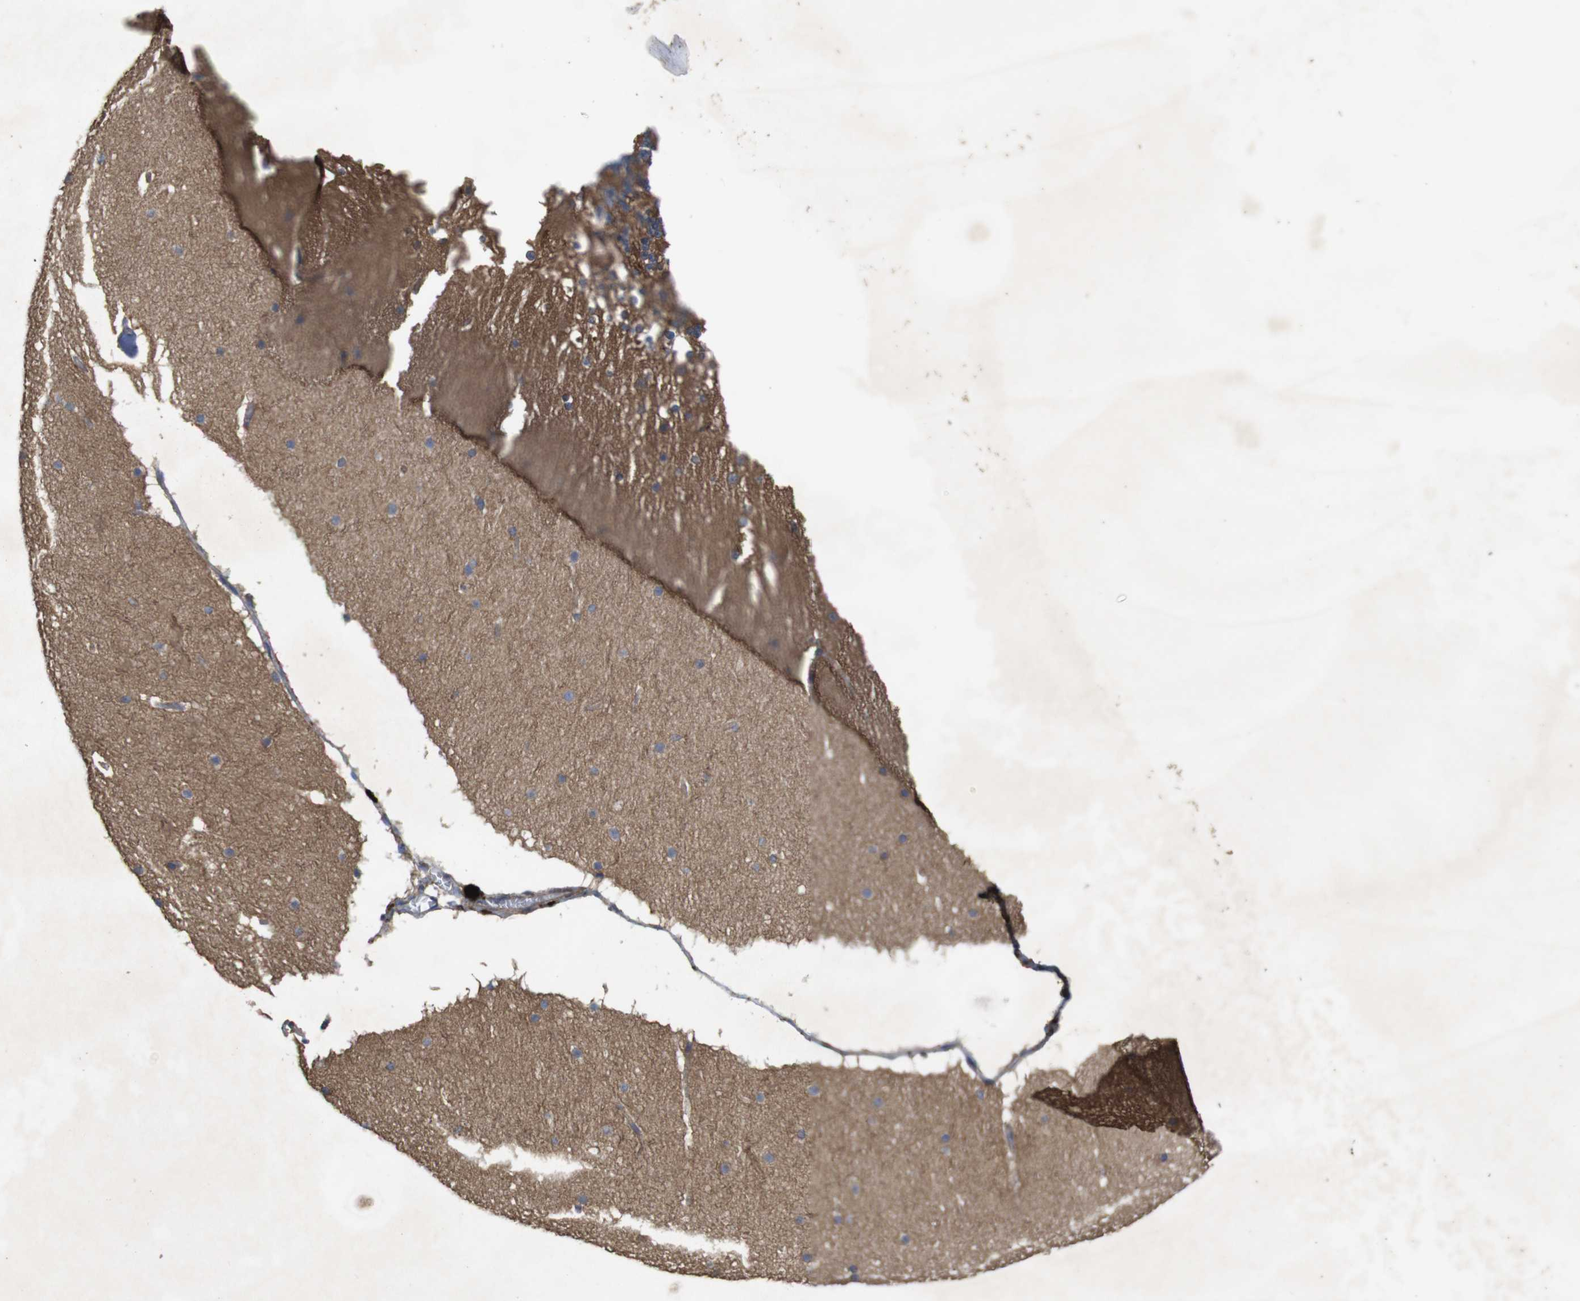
{"staining": {"intensity": "moderate", "quantity": ">75%", "location": "cytoplasmic/membranous"}, "tissue": "cerebellum", "cell_type": "Cells in granular layer", "image_type": "normal", "snomed": [{"axis": "morphology", "description": "Normal tissue, NOS"}, {"axis": "topography", "description": "Cerebellum"}], "caption": "Human cerebellum stained with a brown dye reveals moderate cytoplasmic/membranous positive expression in about >75% of cells in granular layer.", "gene": "KCNS3", "patient": {"sex": "female", "age": 19}}